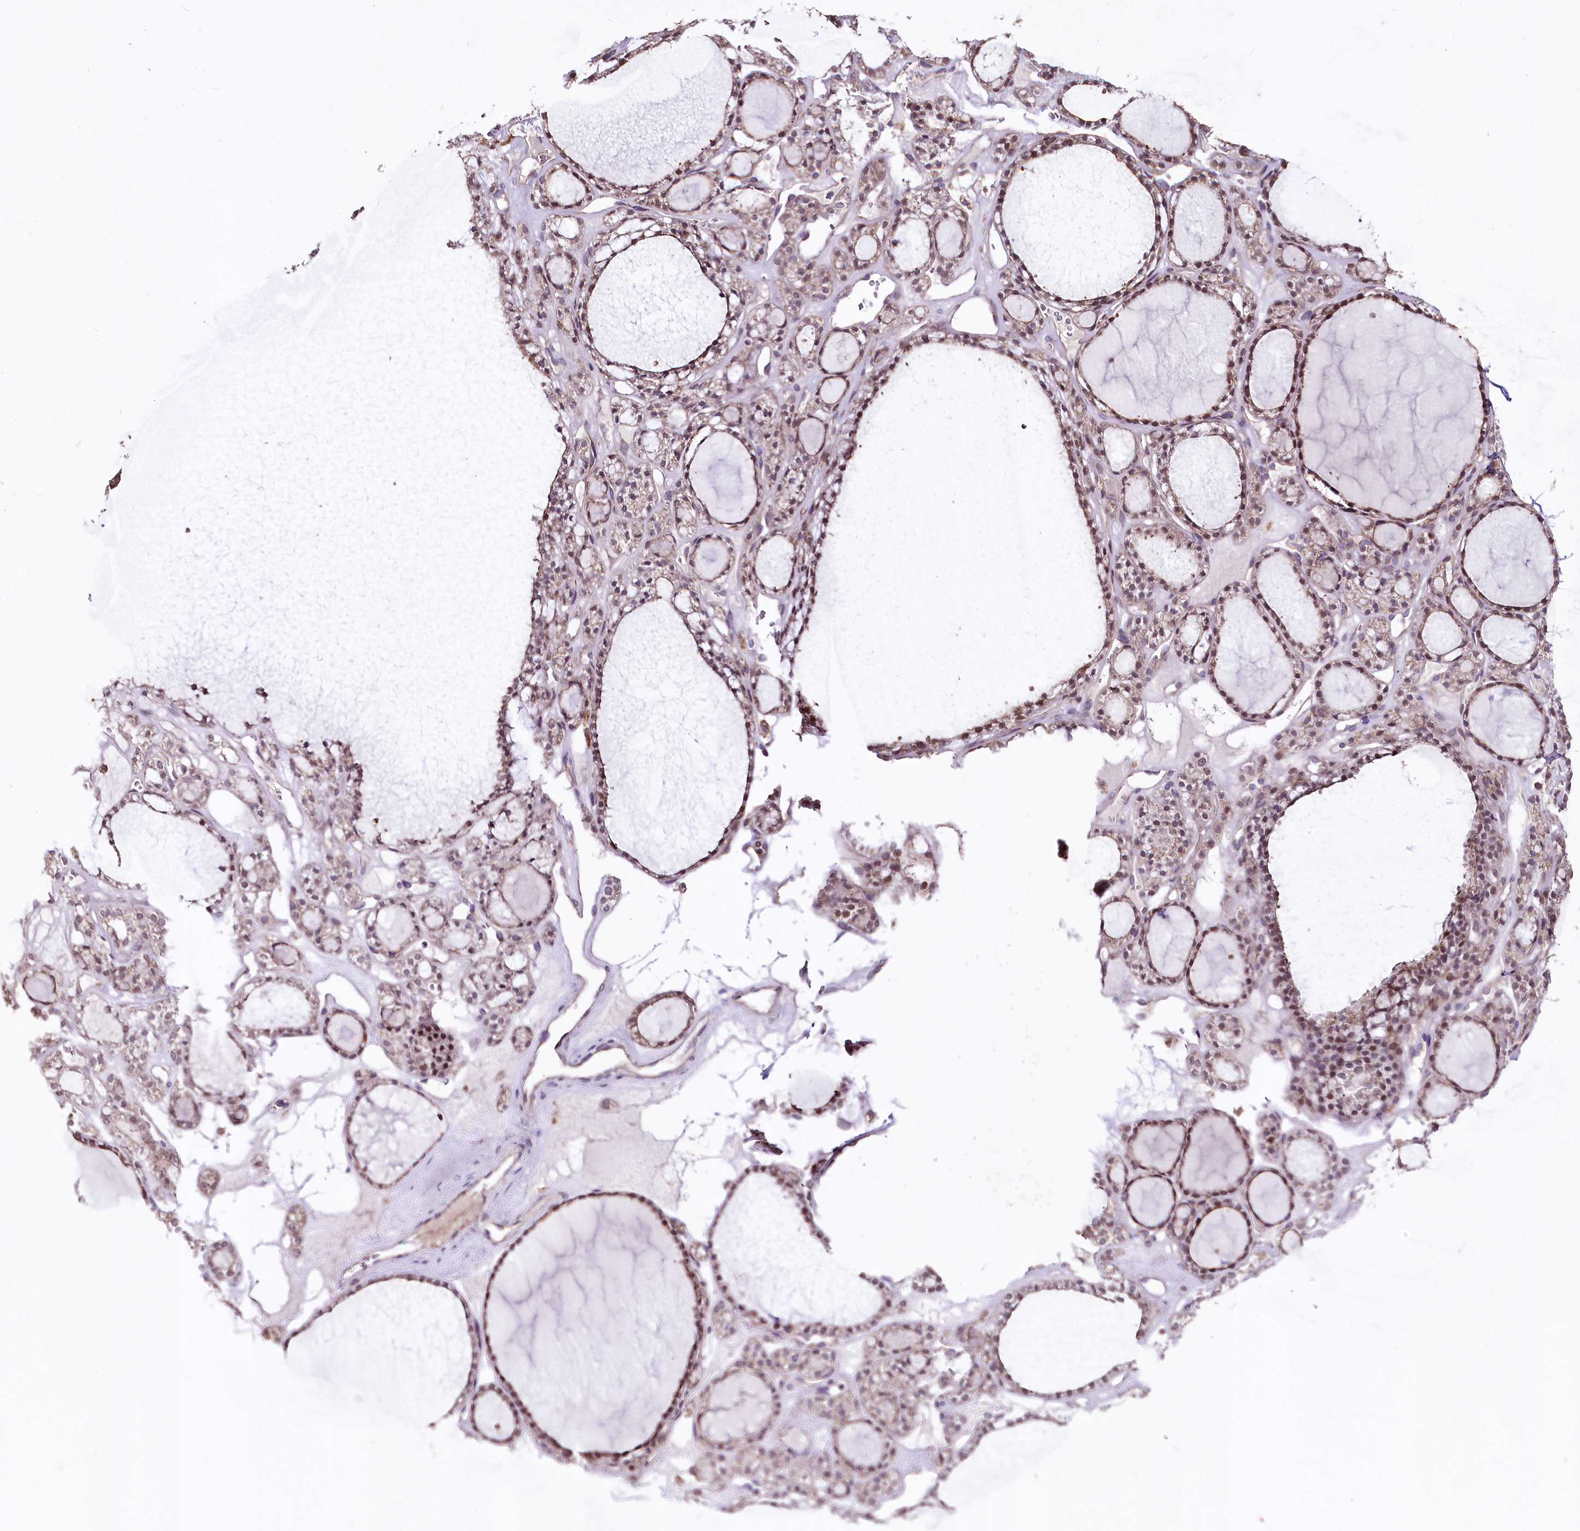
{"staining": {"intensity": "weak", "quantity": ">75%", "location": "cytoplasmic/membranous"}, "tissue": "thyroid gland", "cell_type": "Glandular cells", "image_type": "normal", "snomed": [{"axis": "morphology", "description": "Normal tissue, NOS"}, {"axis": "topography", "description": "Thyroid gland"}], "caption": "Brown immunohistochemical staining in benign thyroid gland exhibits weak cytoplasmic/membranous staining in approximately >75% of glandular cells. (DAB IHC with brightfield microscopy, high magnification).", "gene": "ZNF226", "patient": {"sex": "female", "age": 28}}